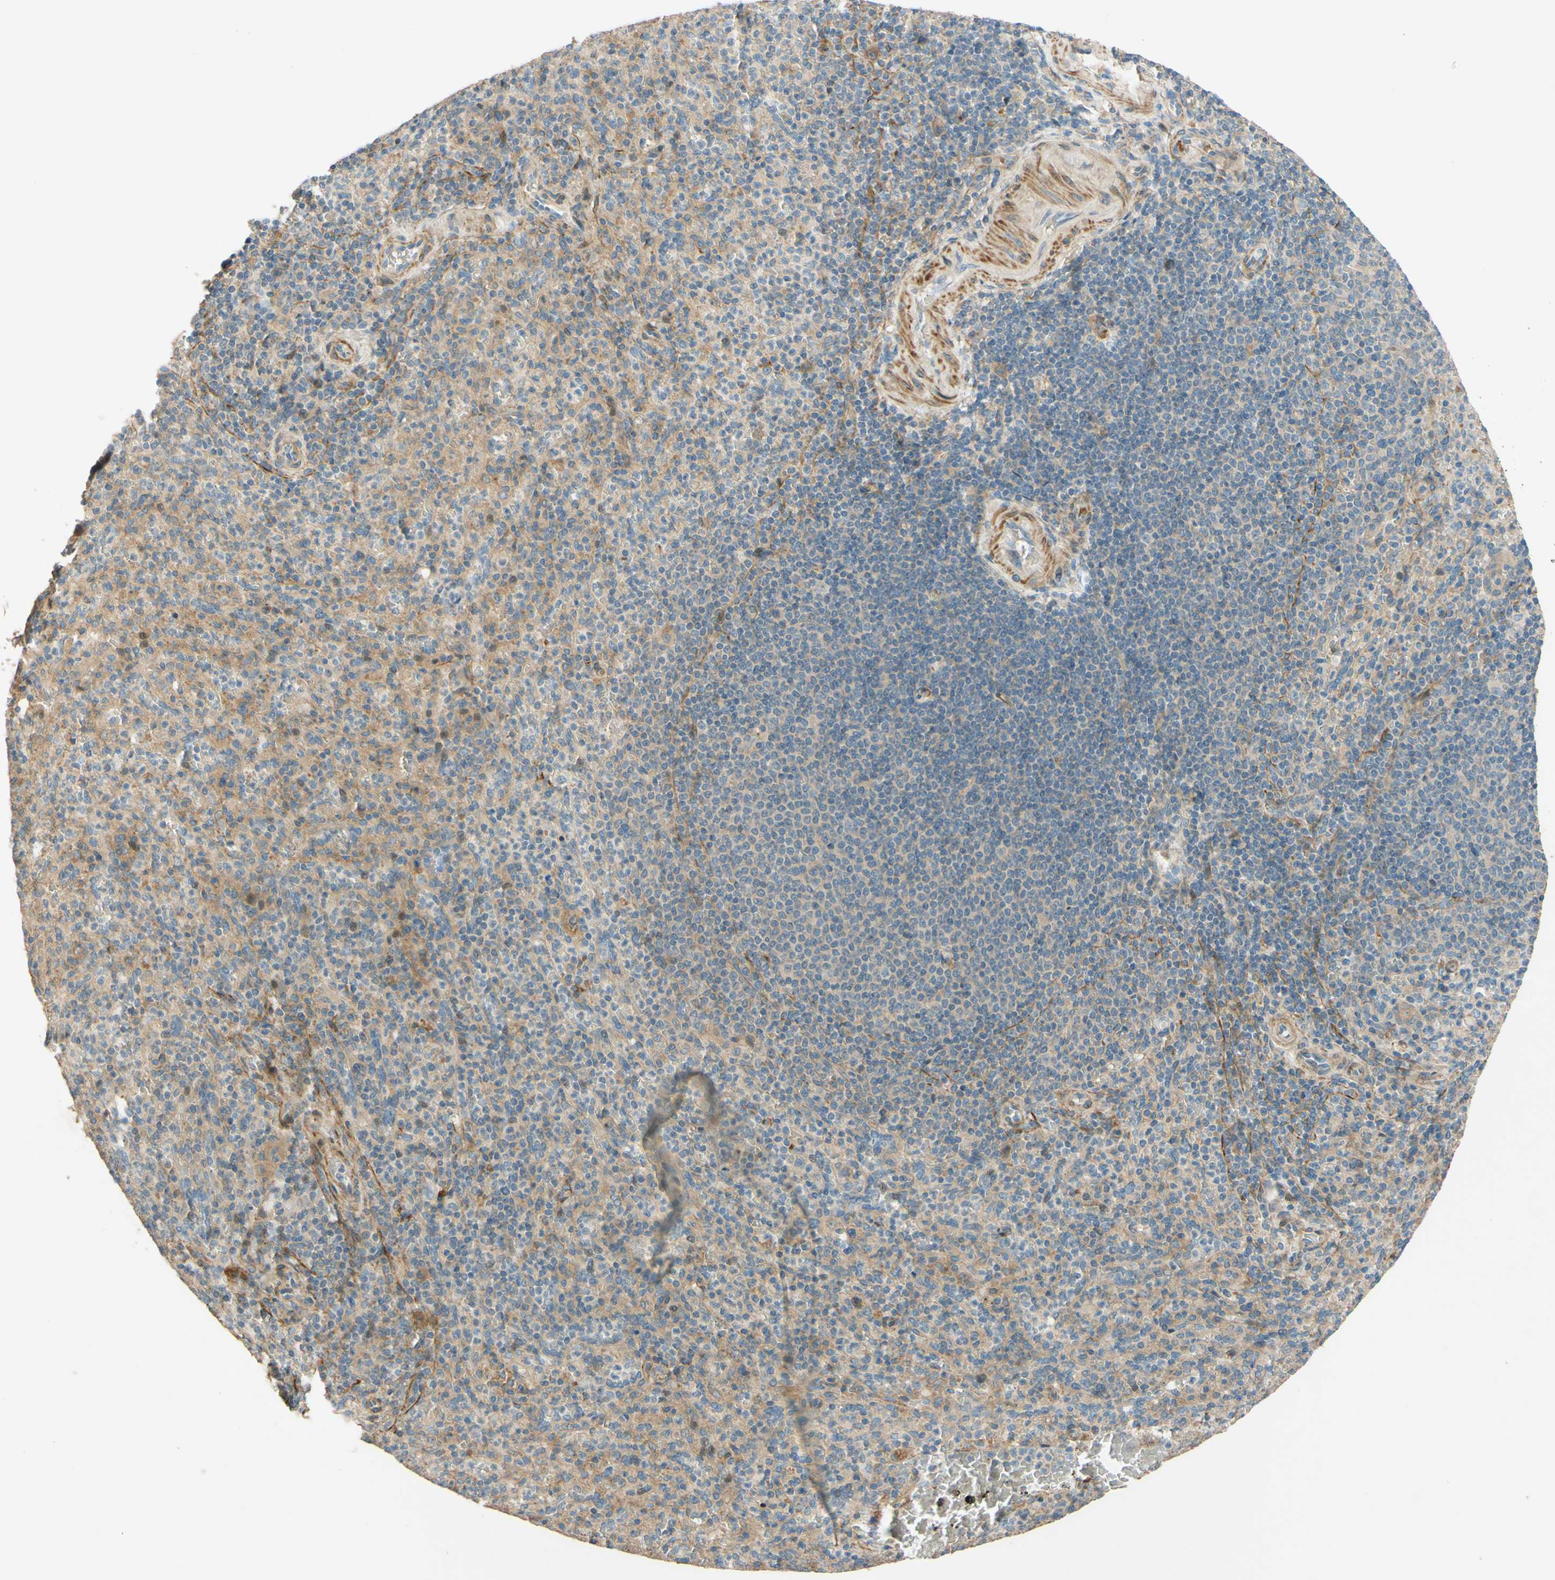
{"staining": {"intensity": "weak", "quantity": "25%-75%", "location": "cytoplasmic/membranous"}, "tissue": "spleen", "cell_type": "Cells in red pulp", "image_type": "normal", "snomed": [{"axis": "morphology", "description": "Normal tissue, NOS"}, {"axis": "topography", "description": "Spleen"}], "caption": "Immunohistochemistry of unremarkable spleen shows low levels of weak cytoplasmic/membranous staining in approximately 25%-75% of cells in red pulp. The staining is performed using DAB (3,3'-diaminobenzidine) brown chromogen to label protein expression. The nuclei are counter-stained blue using hematoxylin.", "gene": "ADAM17", "patient": {"sex": "male", "age": 36}}